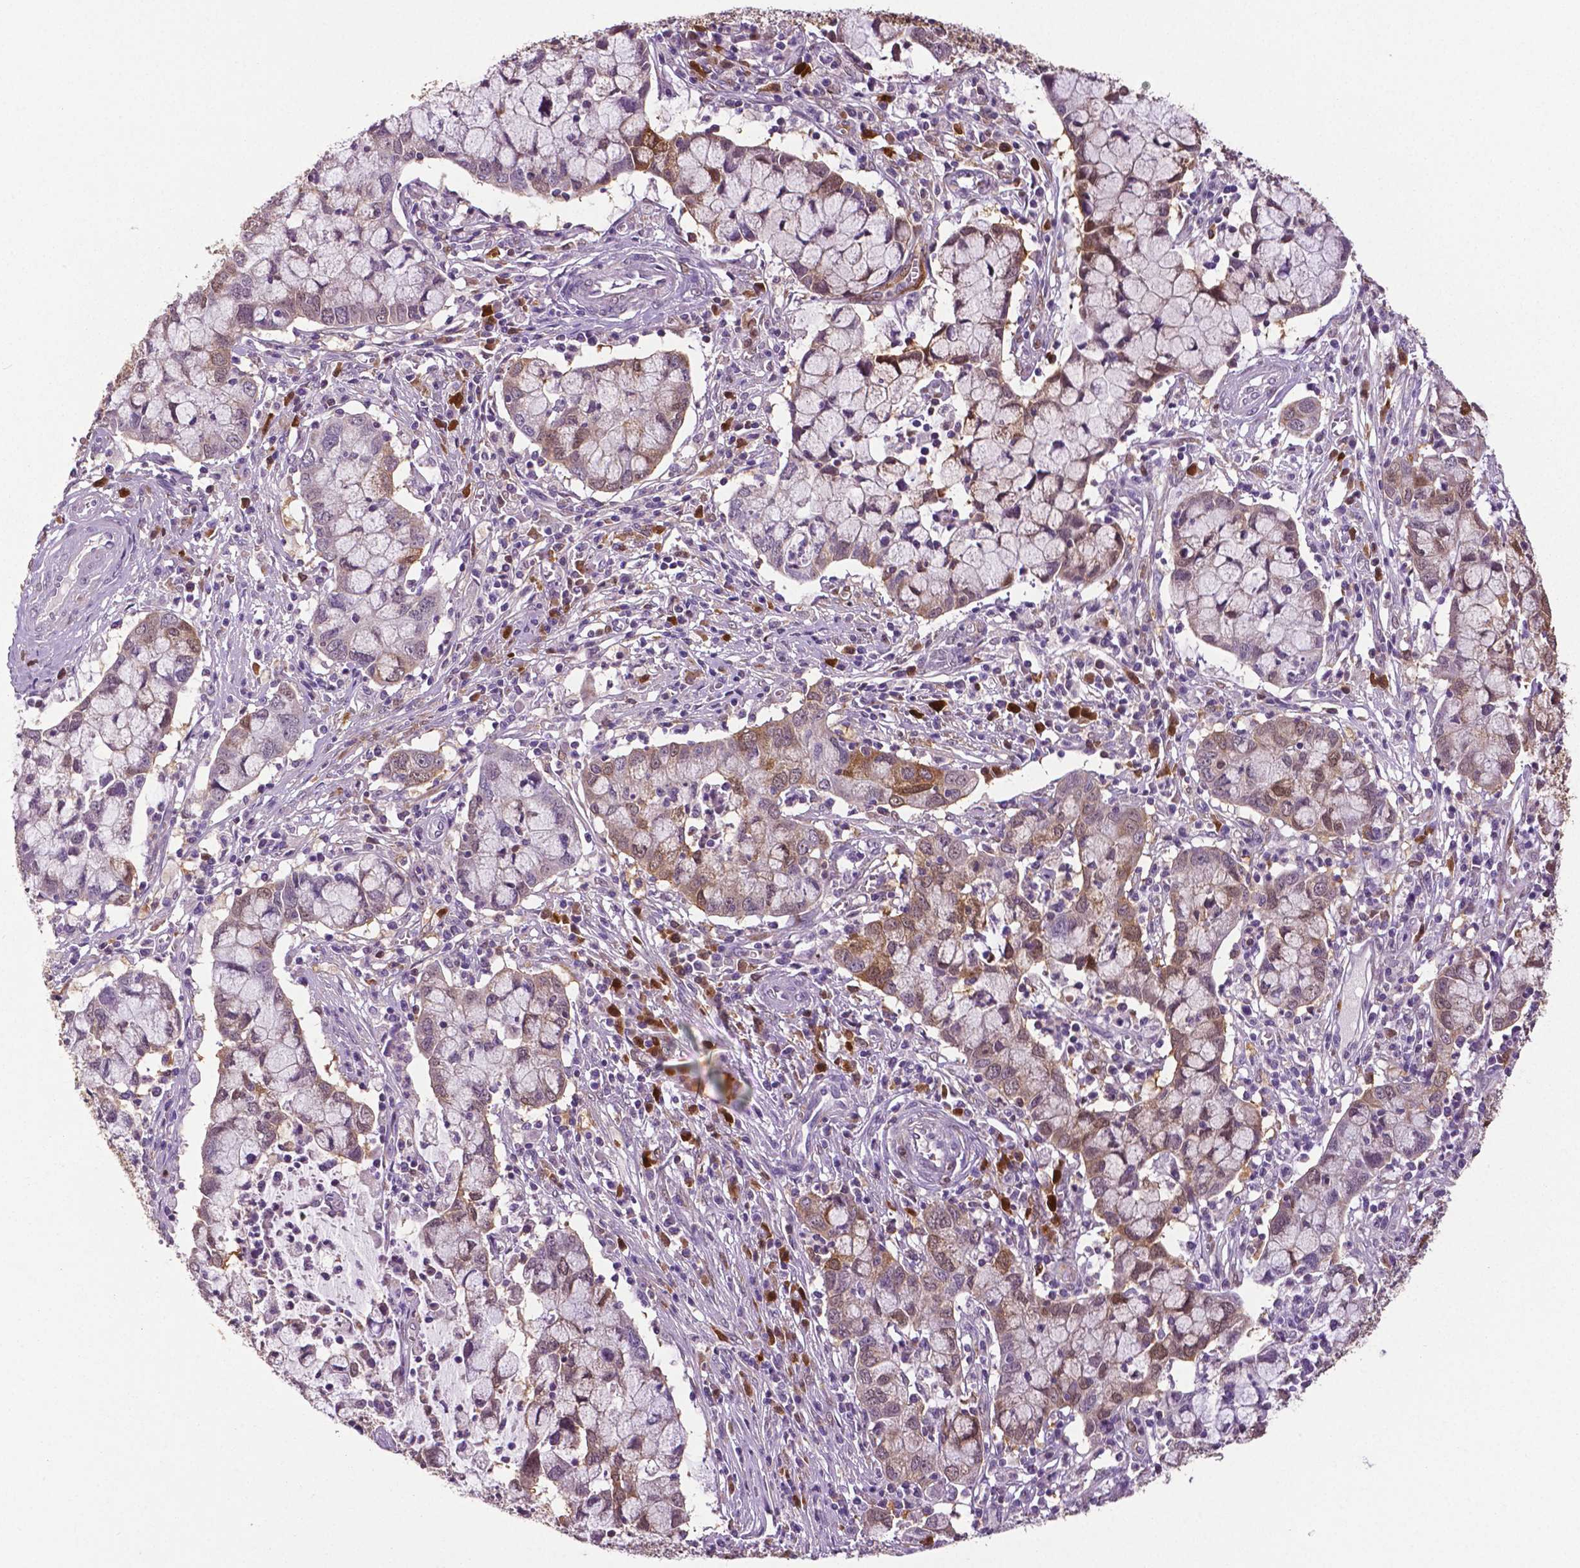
{"staining": {"intensity": "moderate", "quantity": "25%-75%", "location": "cytoplasmic/membranous"}, "tissue": "cervical cancer", "cell_type": "Tumor cells", "image_type": "cancer", "snomed": [{"axis": "morphology", "description": "Adenocarcinoma, NOS"}, {"axis": "topography", "description": "Cervix"}], "caption": "Tumor cells reveal medium levels of moderate cytoplasmic/membranous positivity in about 25%-75% of cells in cervical adenocarcinoma.", "gene": "PHGDH", "patient": {"sex": "female", "age": 40}}